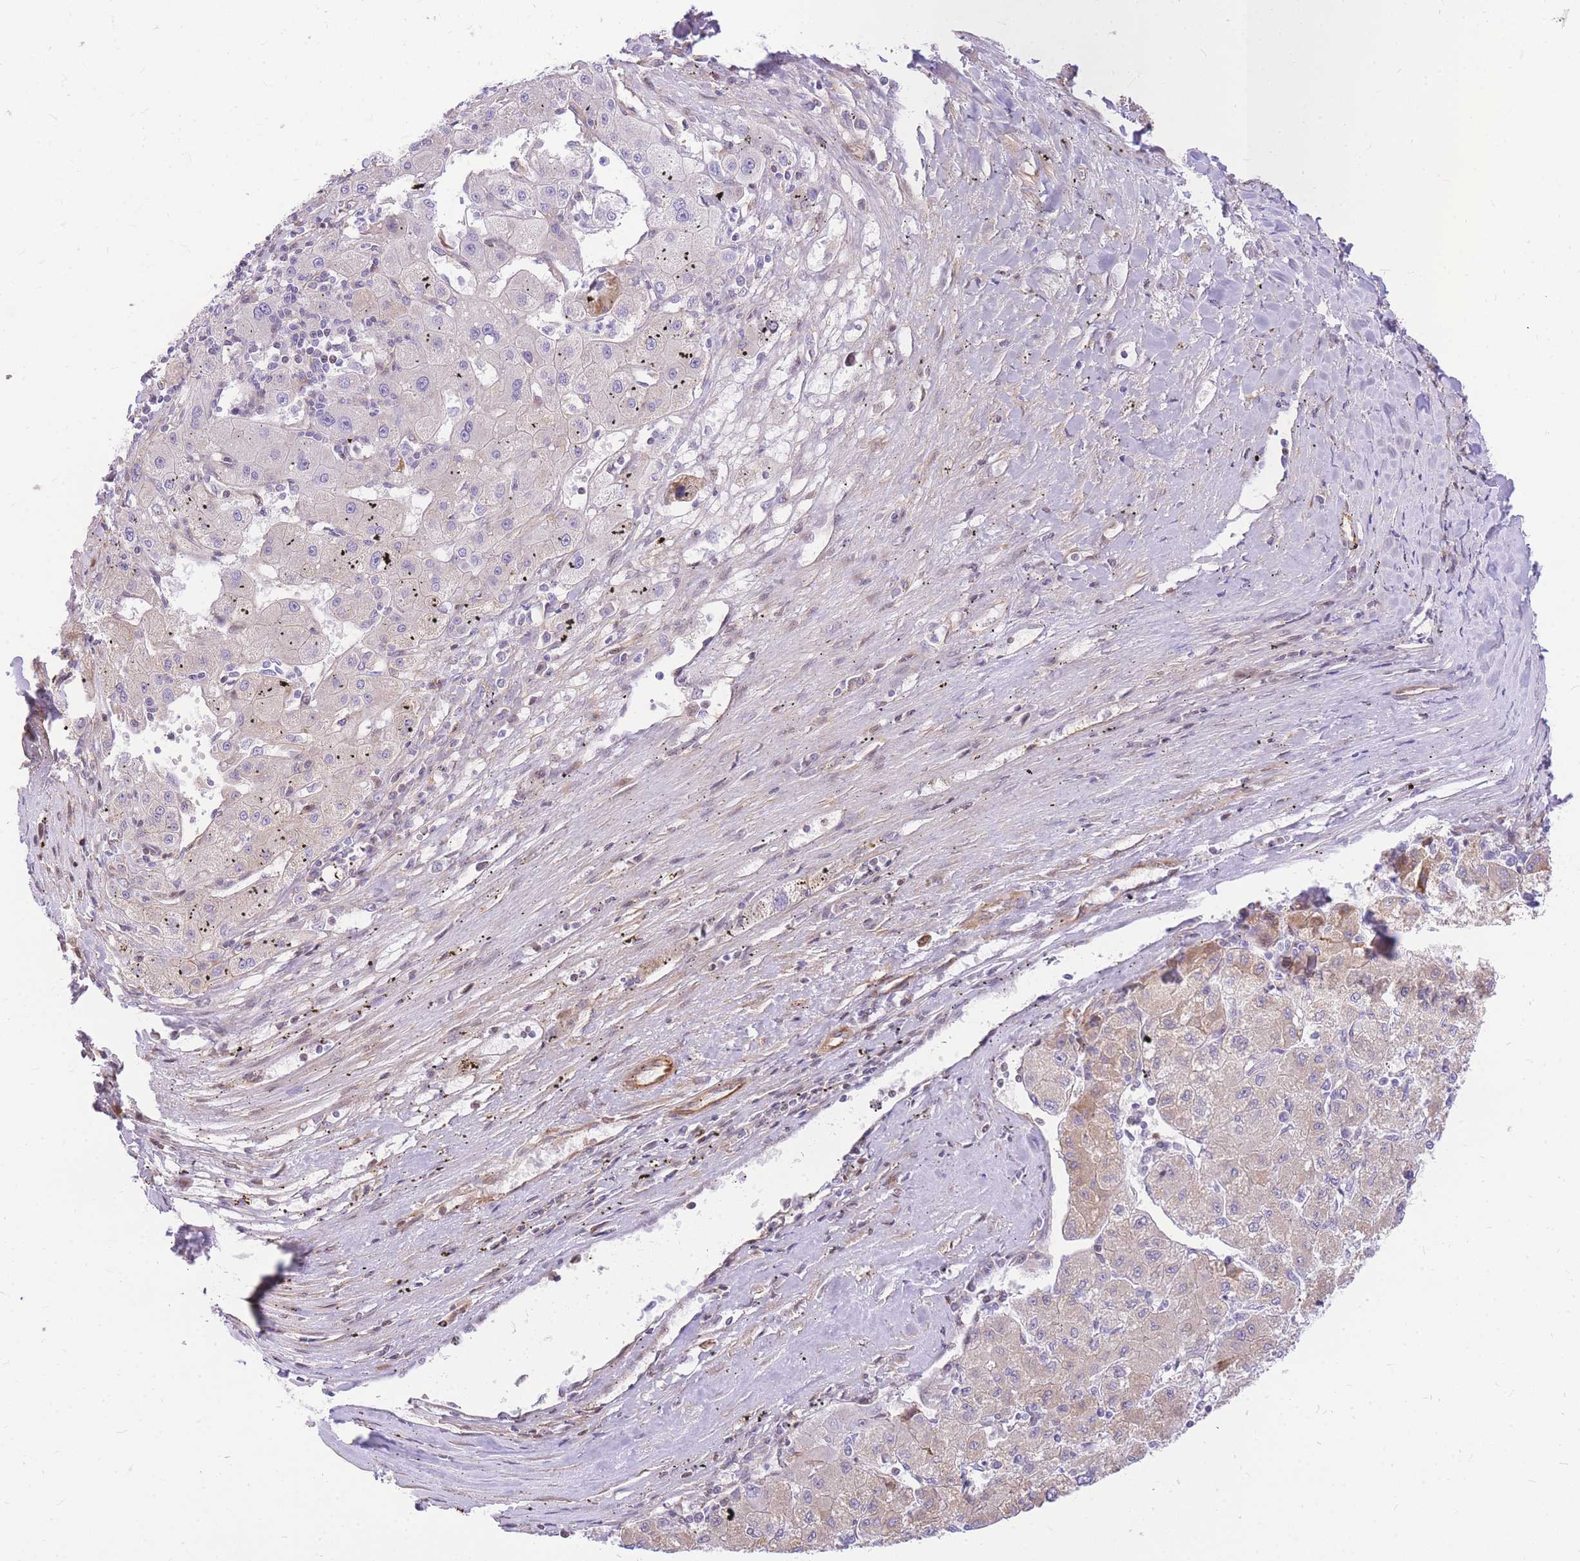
{"staining": {"intensity": "weak", "quantity": "<25%", "location": "cytoplasmic/membranous"}, "tissue": "liver cancer", "cell_type": "Tumor cells", "image_type": "cancer", "snomed": [{"axis": "morphology", "description": "Carcinoma, Hepatocellular, NOS"}, {"axis": "topography", "description": "Liver"}], "caption": "Protein analysis of liver cancer reveals no significant positivity in tumor cells.", "gene": "S100PBP", "patient": {"sex": "male", "age": 72}}